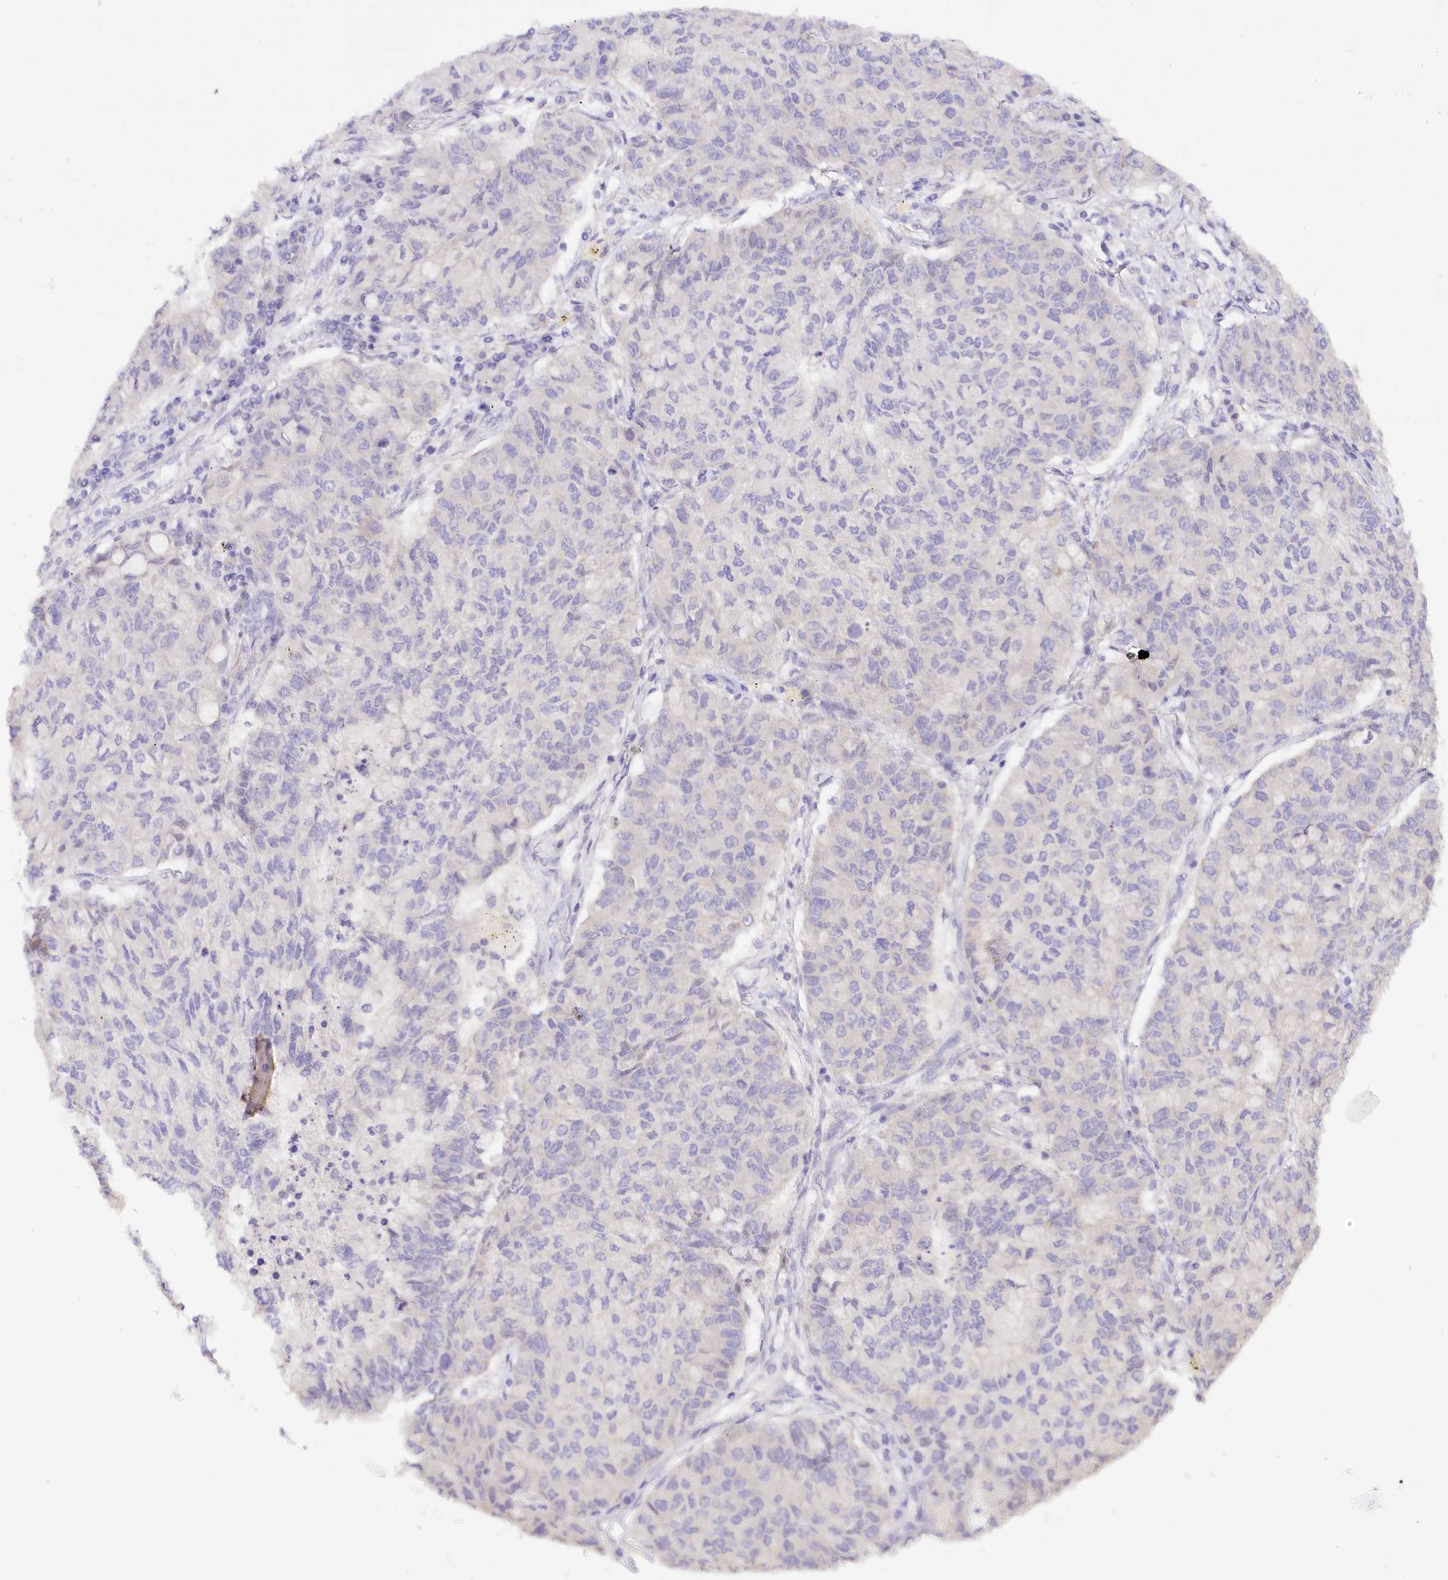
{"staining": {"intensity": "negative", "quantity": "none", "location": "none"}, "tissue": "lung cancer", "cell_type": "Tumor cells", "image_type": "cancer", "snomed": [{"axis": "morphology", "description": "Squamous cell carcinoma, NOS"}, {"axis": "topography", "description": "Lung"}], "caption": "High magnification brightfield microscopy of lung cancer stained with DAB (brown) and counterstained with hematoxylin (blue): tumor cells show no significant expression.", "gene": "TP53", "patient": {"sex": "male", "age": 74}}